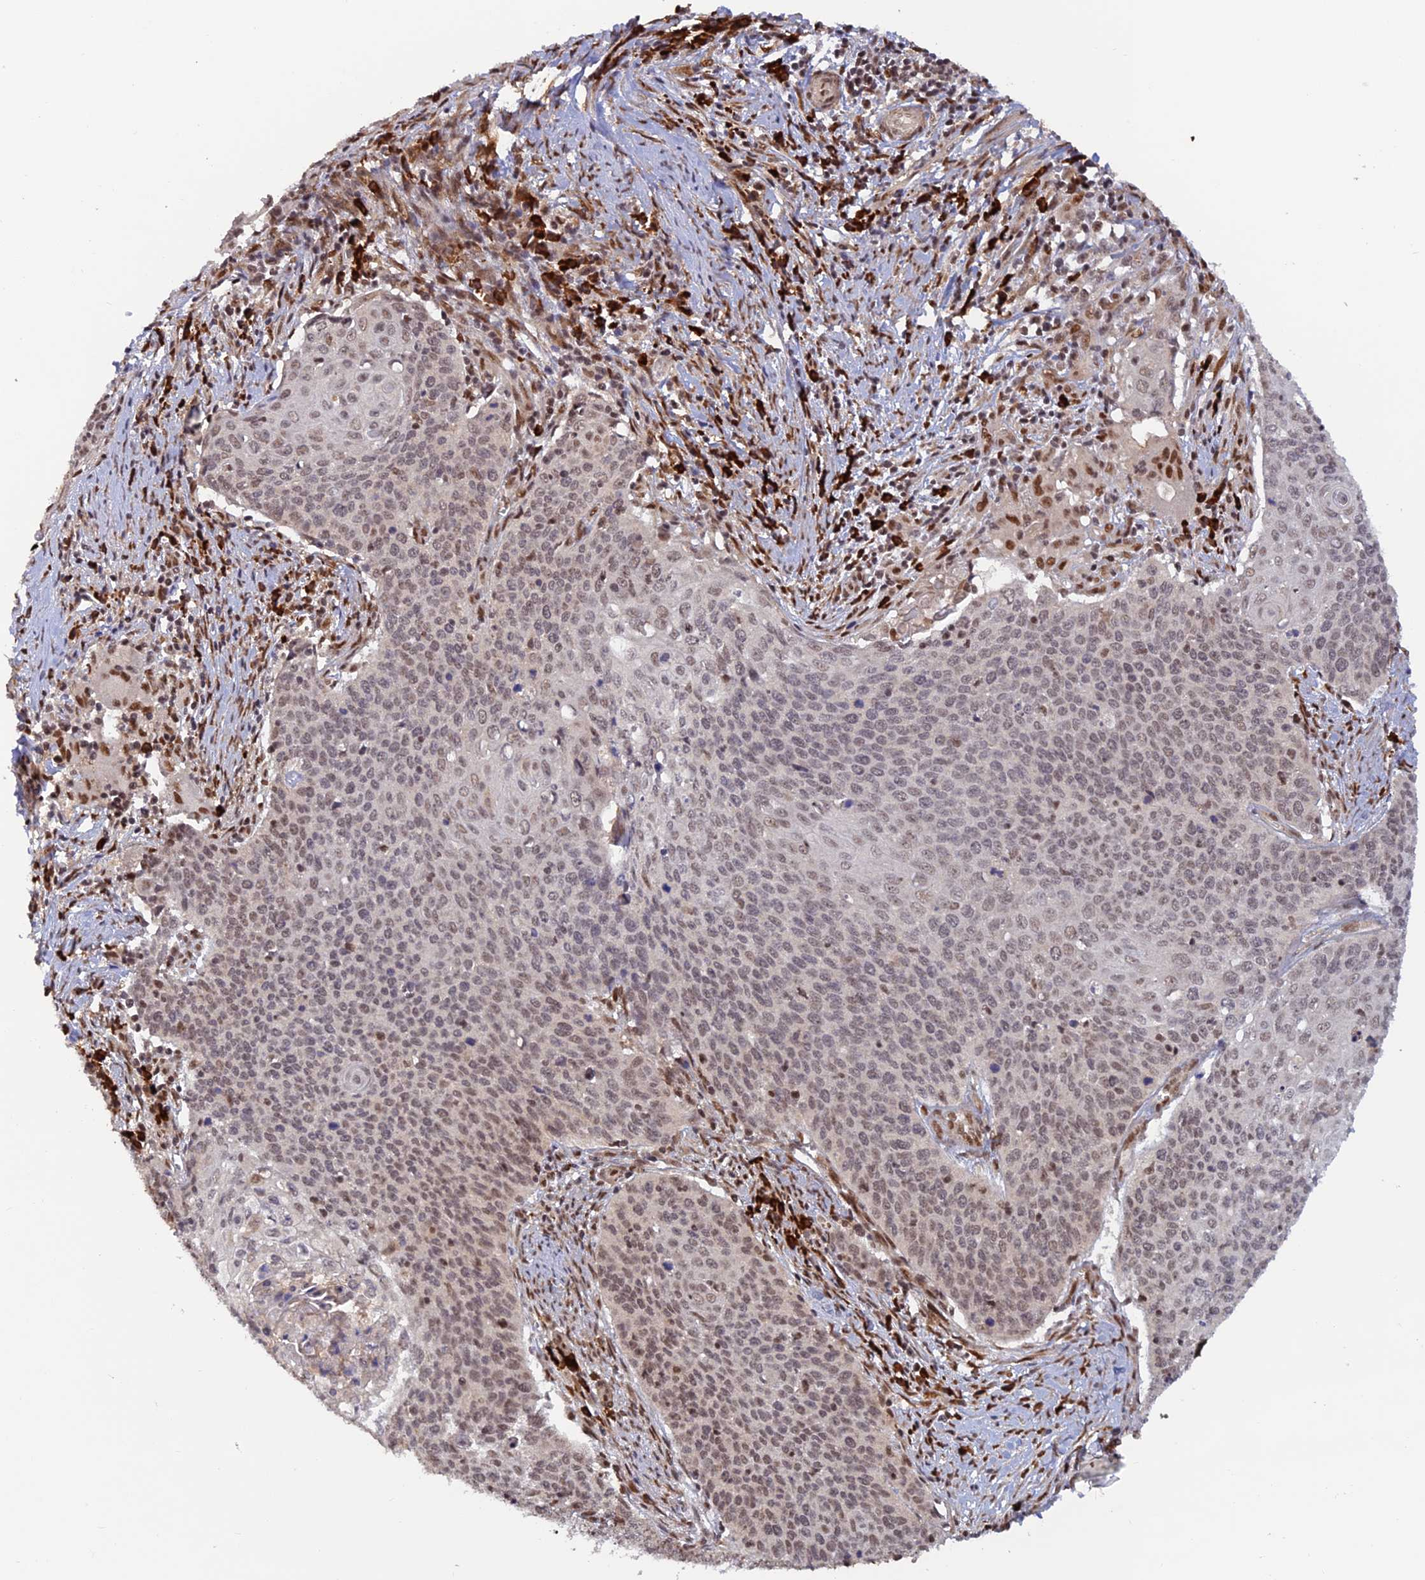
{"staining": {"intensity": "moderate", "quantity": "25%-75%", "location": "nuclear"}, "tissue": "cervical cancer", "cell_type": "Tumor cells", "image_type": "cancer", "snomed": [{"axis": "morphology", "description": "Squamous cell carcinoma, NOS"}, {"axis": "topography", "description": "Cervix"}], "caption": "Squamous cell carcinoma (cervical) stained with a brown dye shows moderate nuclear positive expression in approximately 25%-75% of tumor cells.", "gene": "ZNF565", "patient": {"sex": "female", "age": 39}}